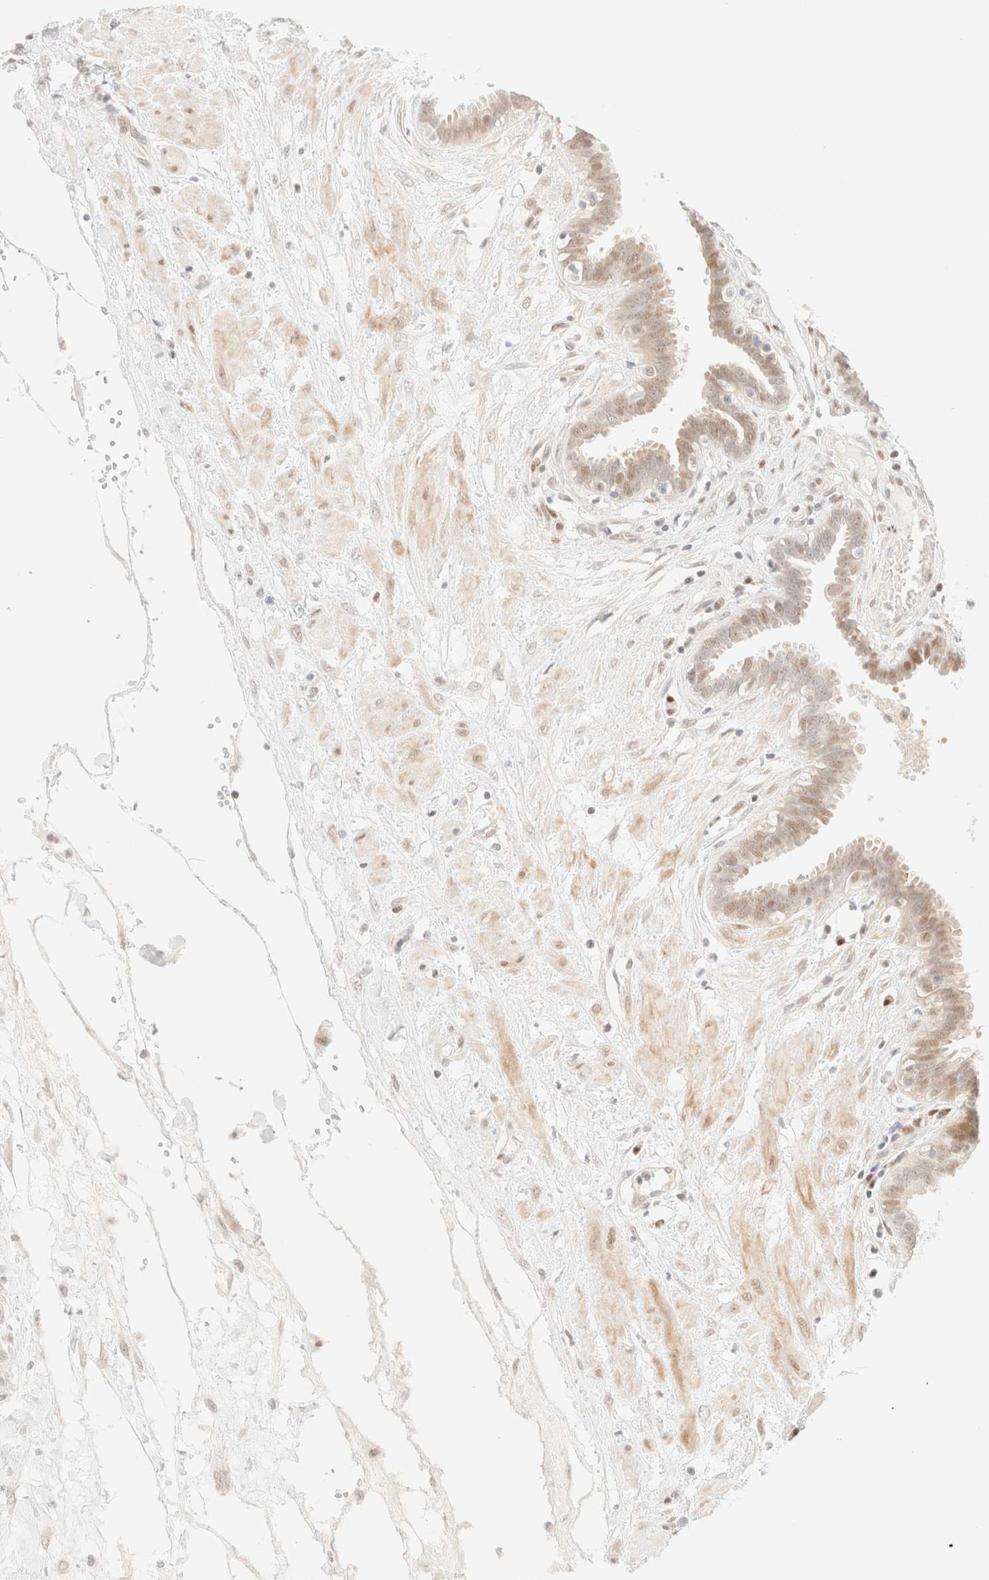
{"staining": {"intensity": "weak", "quantity": "25%-75%", "location": "nuclear"}, "tissue": "fallopian tube", "cell_type": "Glandular cells", "image_type": "normal", "snomed": [{"axis": "morphology", "description": "Normal tissue, NOS"}, {"axis": "topography", "description": "Fallopian tube"}, {"axis": "topography", "description": "Placenta"}], "caption": "Fallopian tube stained for a protein demonstrates weak nuclear positivity in glandular cells.", "gene": "TSR1", "patient": {"sex": "female", "age": 32}}